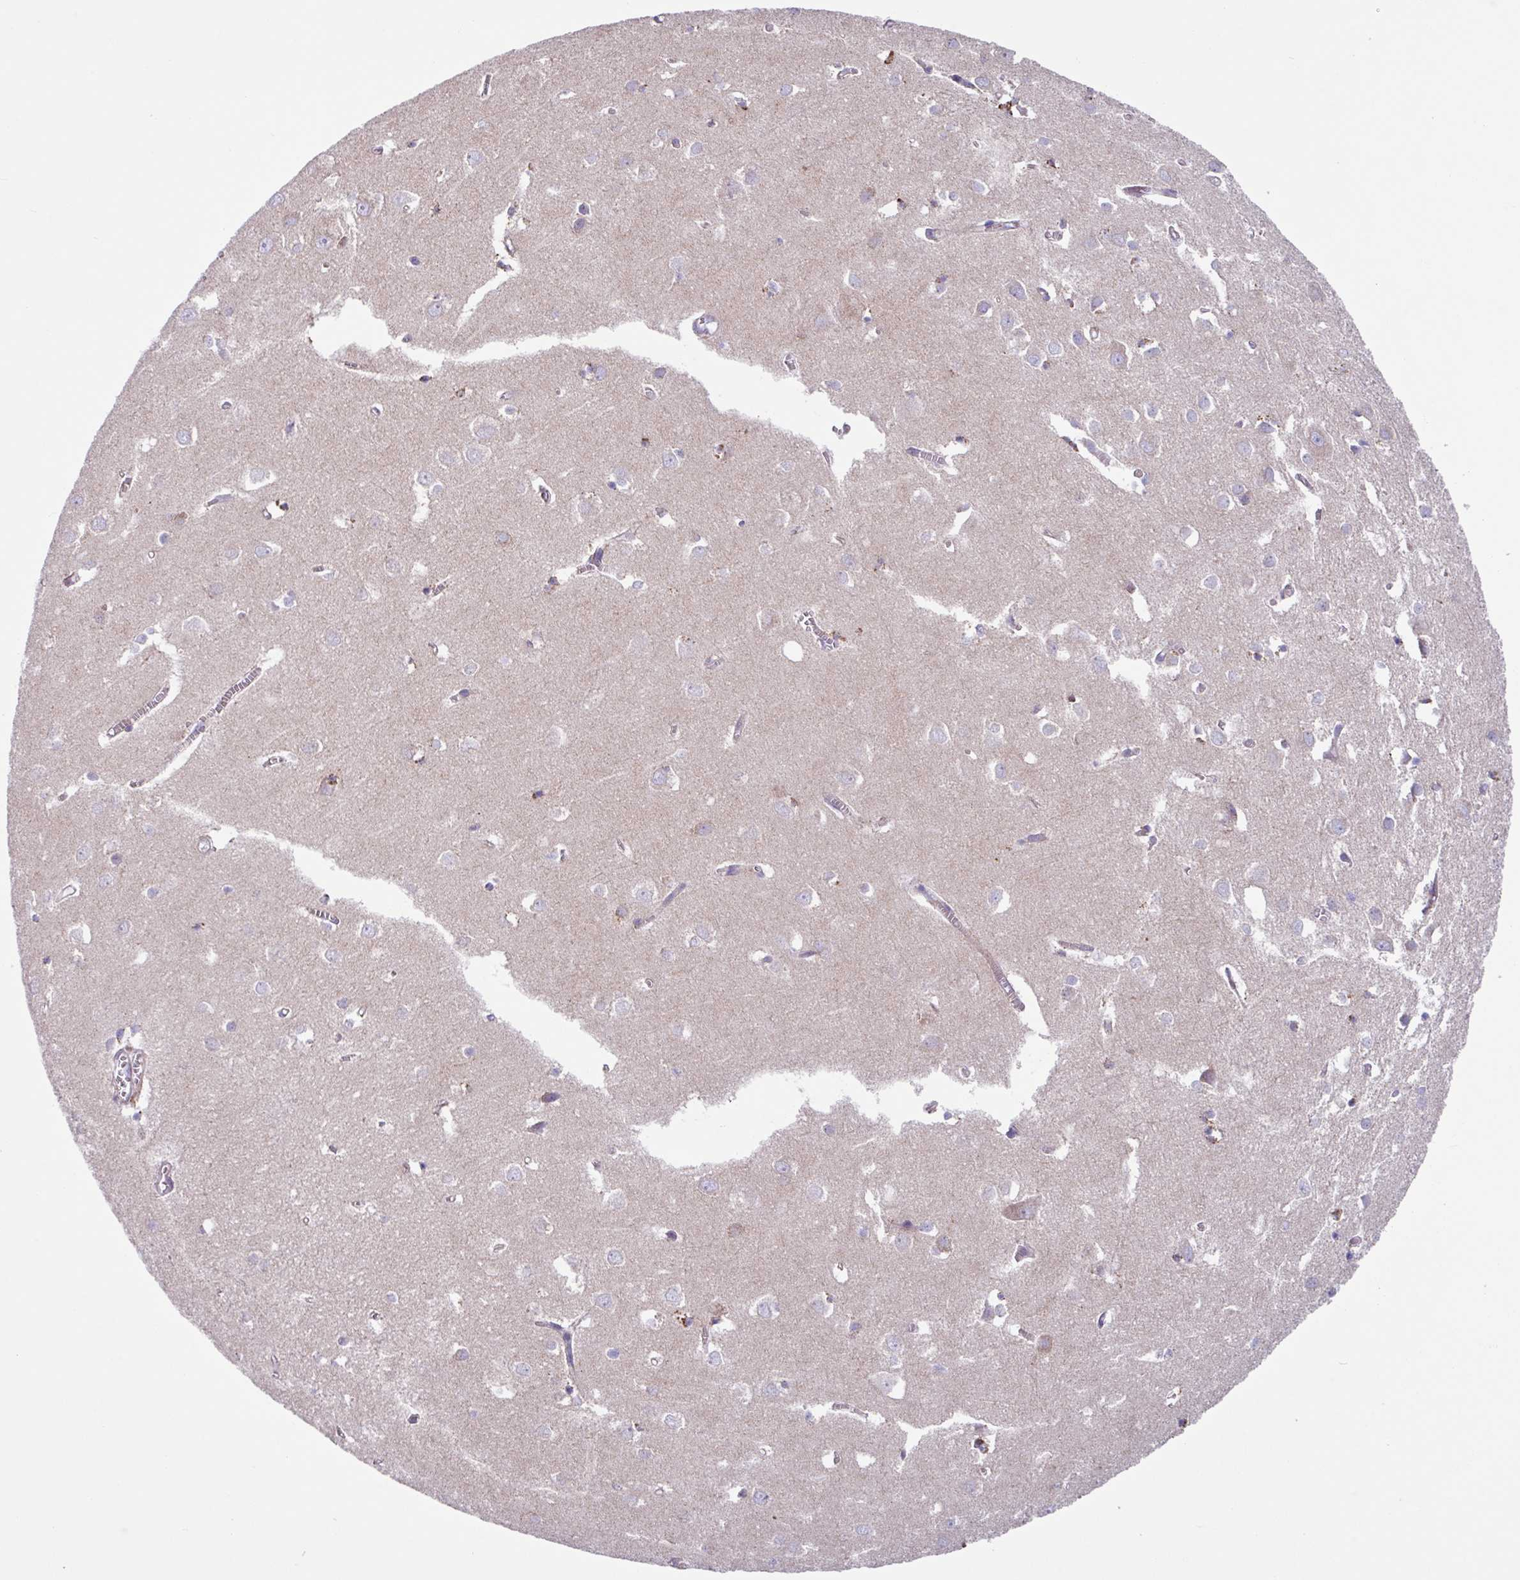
{"staining": {"intensity": "negative", "quantity": "none", "location": "none"}, "tissue": "cerebral cortex", "cell_type": "Endothelial cells", "image_type": "normal", "snomed": [{"axis": "morphology", "description": "Normal tissue, NOS"}, {"axis": "topography", "description": "Cerebral cortex"}], "caption": "This is an immunohistochemistry (IHC) micrograph of unremarkable human cerebral cortex. There is no staining in endothelial cells.", "gene": "OTULIN", "patient": {"sex": "male", "age": 70}}